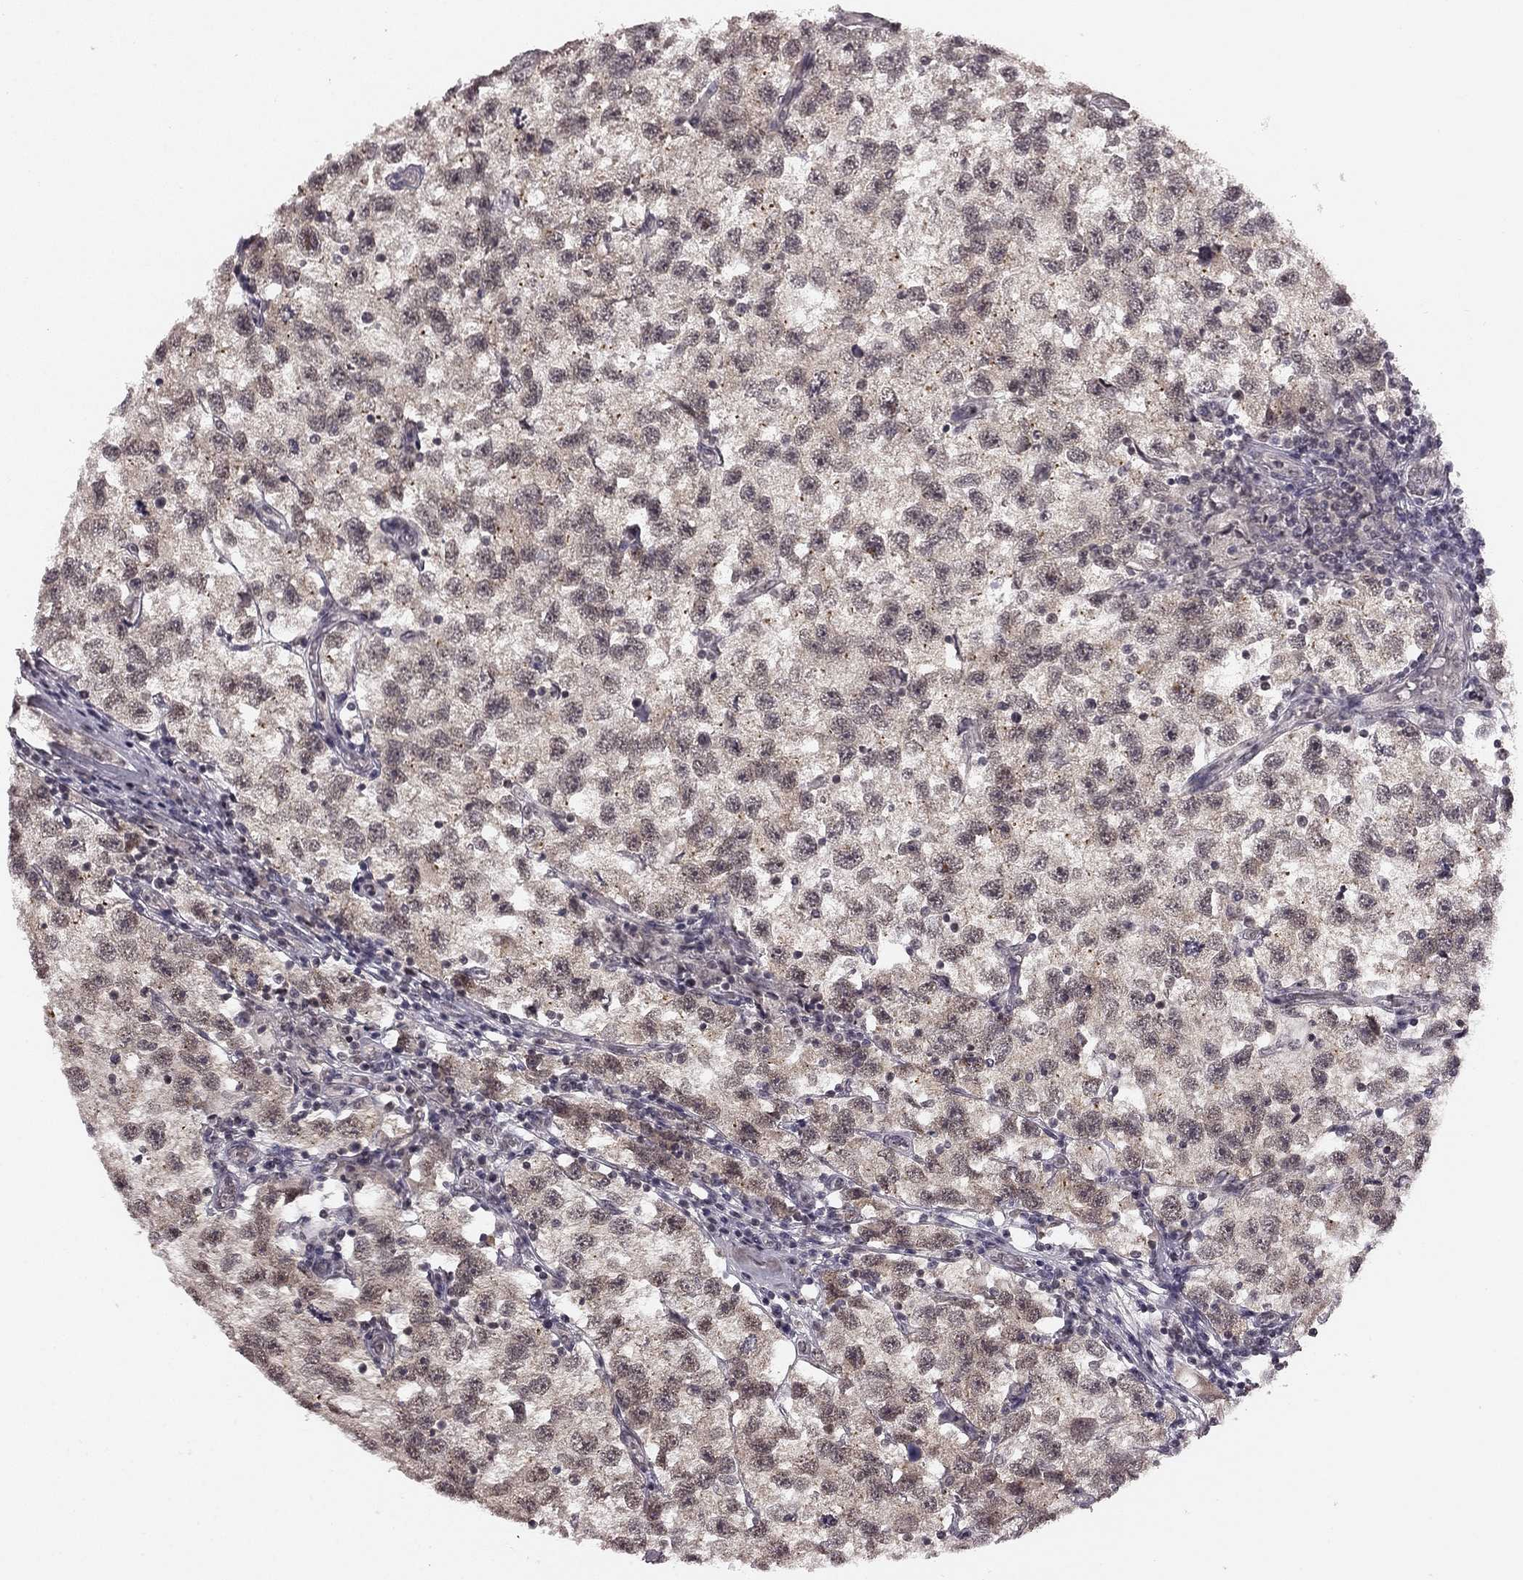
{"staining": {"intensity": "weak", "quantity": "25%-75%", "location": "cytoplasmic/membranous,nuclear"}, "tissue": "testis cancer", "cell_type": "Tumor cells", "image_type": "cancer", "snomed": [{"axis": "morphology", "description": "Seminoma, NOS"}, {"axis": "topography", "description": "Testis"}], "caption": "Seminoma (testis) stained for a protein reveals weak cytoplasmic/membranous and nuclear positivity in tumor cells.", "gene": "HCN4", "patient": {"sex": "male", "age": 26}}